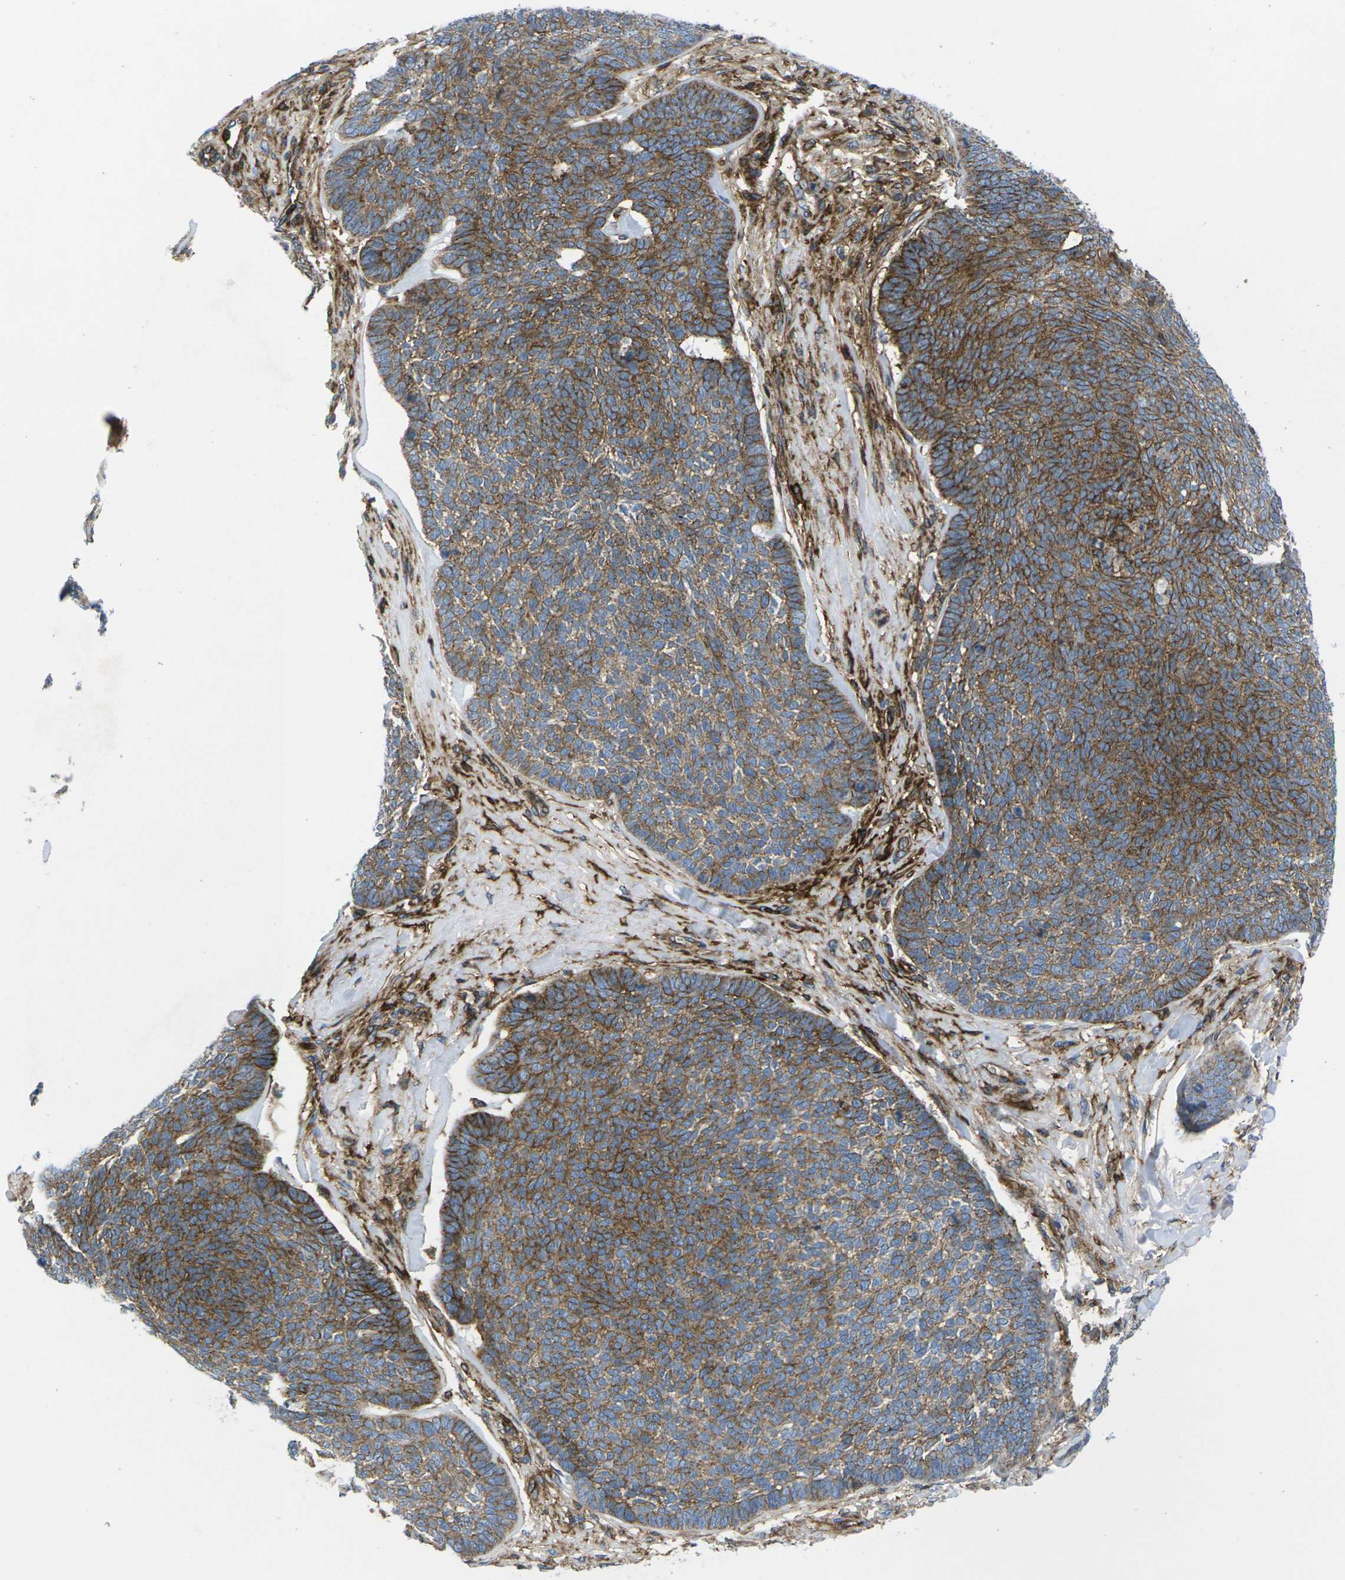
{"staining": {"intensity": "strong", "quantity": ">75%", "location": "cytoplasmic/membranous"}, "tissue": "skin cancer", "cell_type": "Tumor cells", "image_type": "cancer", "snomed": [{"axis": "morphology", "description": "Basal cell carcinoma"}, {"axis": "topography", "description": "Skin"}], "caption": "Immunohistochemical staining of human basal cell carcinoma (skin) displays high levels of strong cytoplasmic/membranous protein expression in approximately >75% of tumor cells.", "gene": "IQGAP1", "patient": {"sex": "male", "age": 84}}